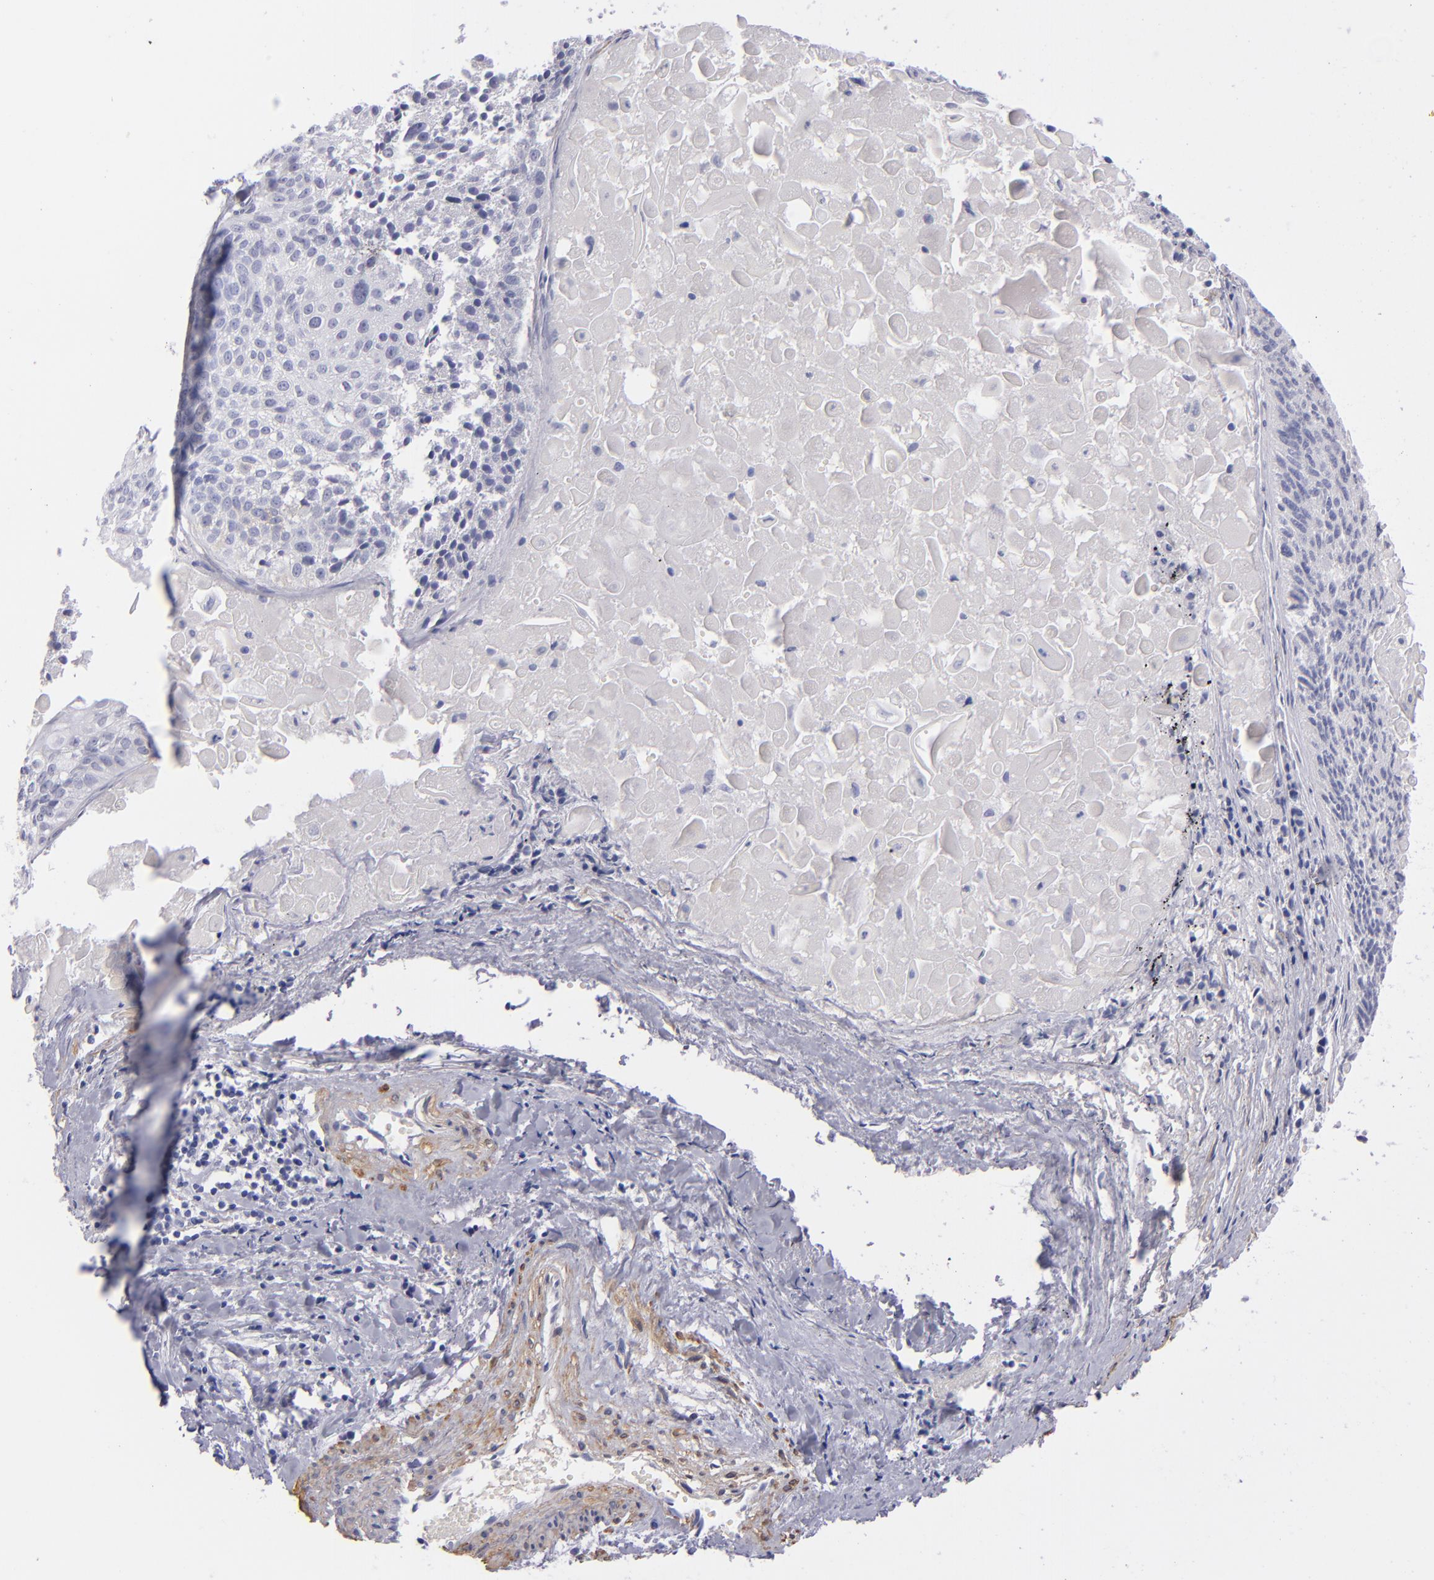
{"staining": {"intensity": "negative", "quantity": "none", "location": "none"}, "tissue": "lung cancer", "cell_type": "Tumor cells", "image_type": "cancer", "snomed": [{"axis": "morphology", "description": "Adenocarcinoma, NOS"}, {"axis": "topography", "description": "Lung"}], "caption": "An image of lung cancer (adenocarcinoma) stained for a protein exhibits no brown staining in tumor cells.", "gene": "MYH11", "patient": {"sex": "male", "age": 60}}